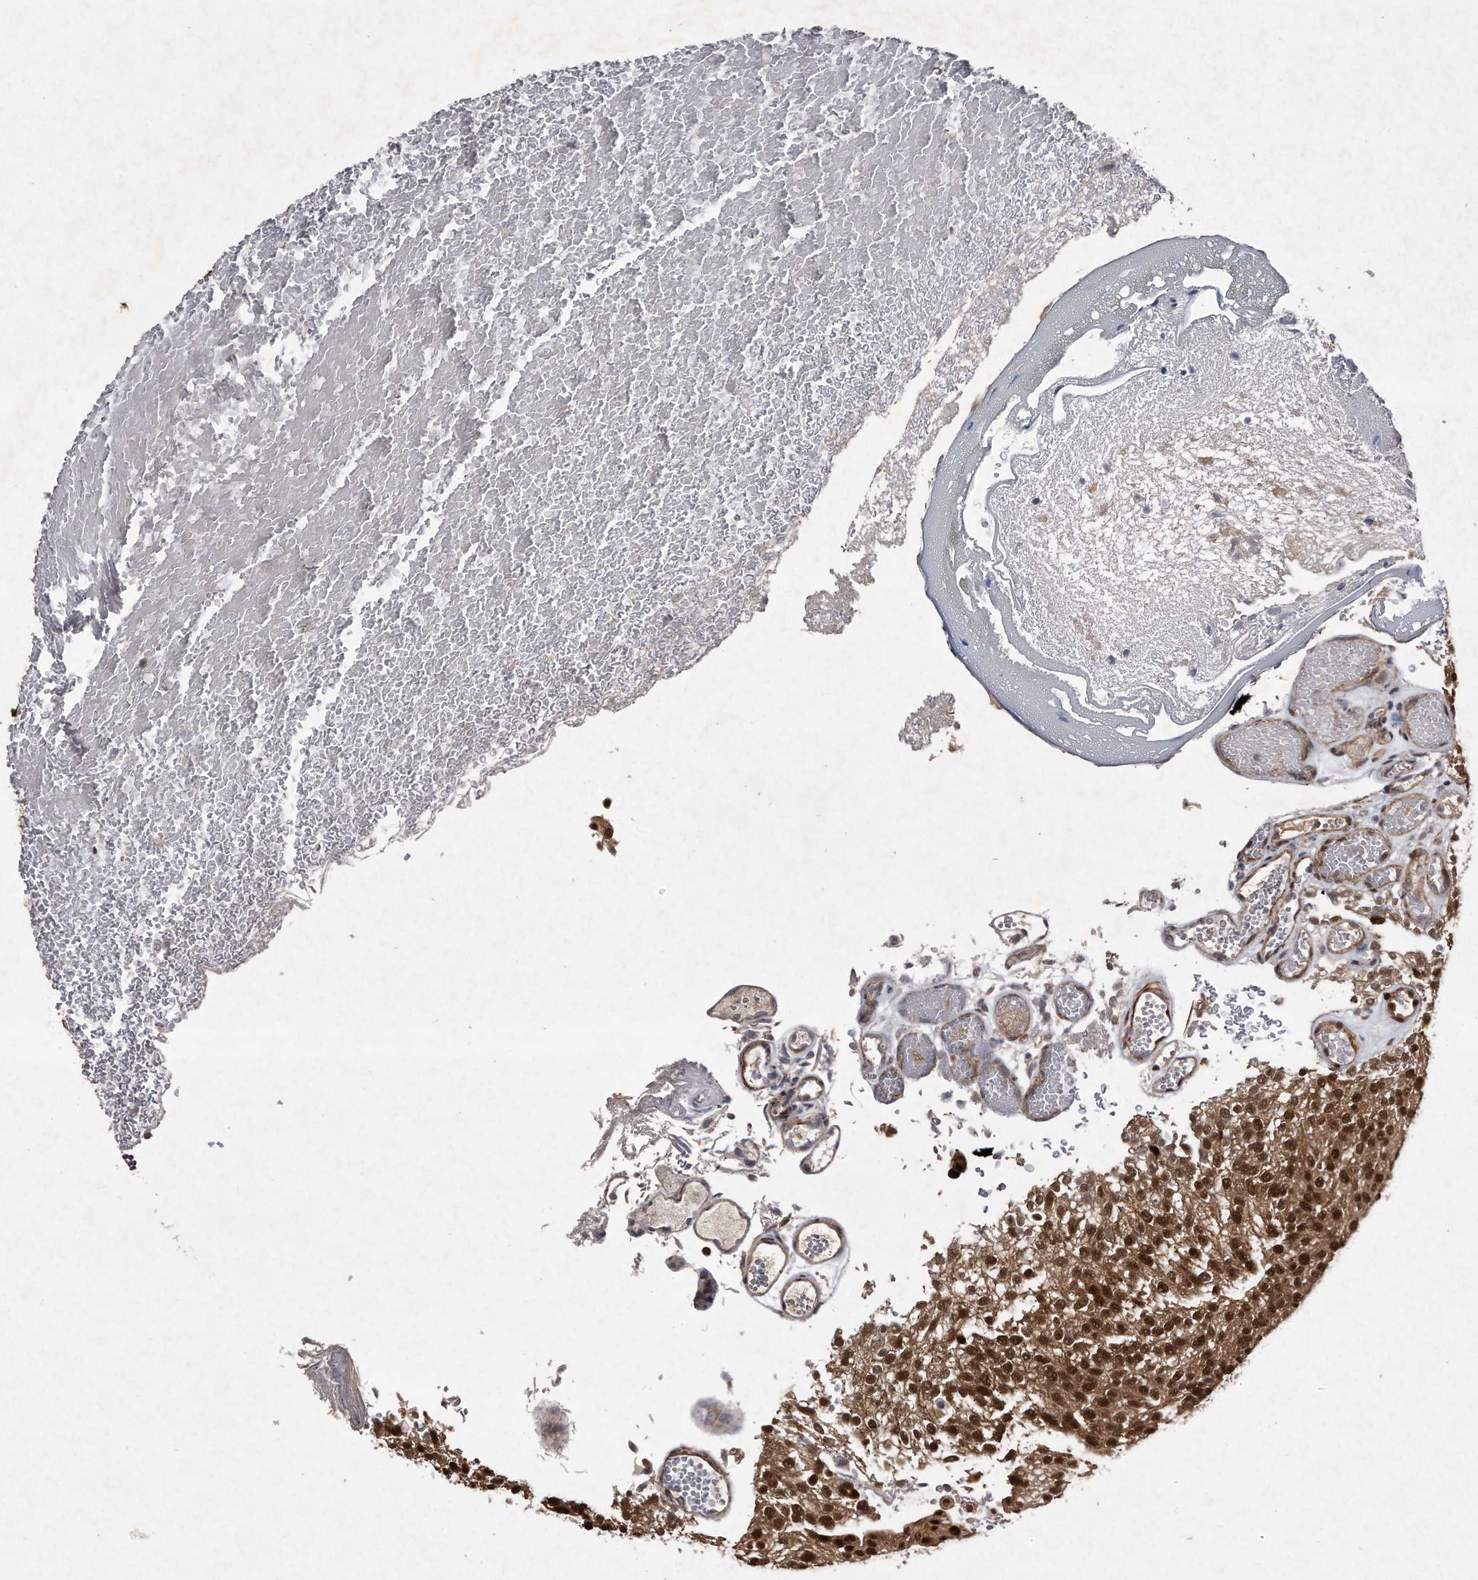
{"staining": {"intensity": "strong", "quantity": ">75%", "location": "cytoplasmic/membranous,nuclear"}, "tissue": "urothelial cancer", "cell_type": "Tumor cells", "image_type": "cancer", "snomed": [{"axis": "morphology", "description": "Urothelial carcinoma, Low grade"}, {"axis": "topography", "description": "Urinary bladder"}], "caption": "Immunohistochemistry (IHC) photomicrograph of neoplastic tissue: urothelial cancer stained using immunohistochemistry (IHC) shows high levels of strong protein expression localized specifically in the cytoplasmic/membranous and nuclear of tumor cells, appearing as a cytoplasmic/membranous and nuclear brown color.", "gene": "RAD23B", "patient": {"sex": "male", "age": 78}}